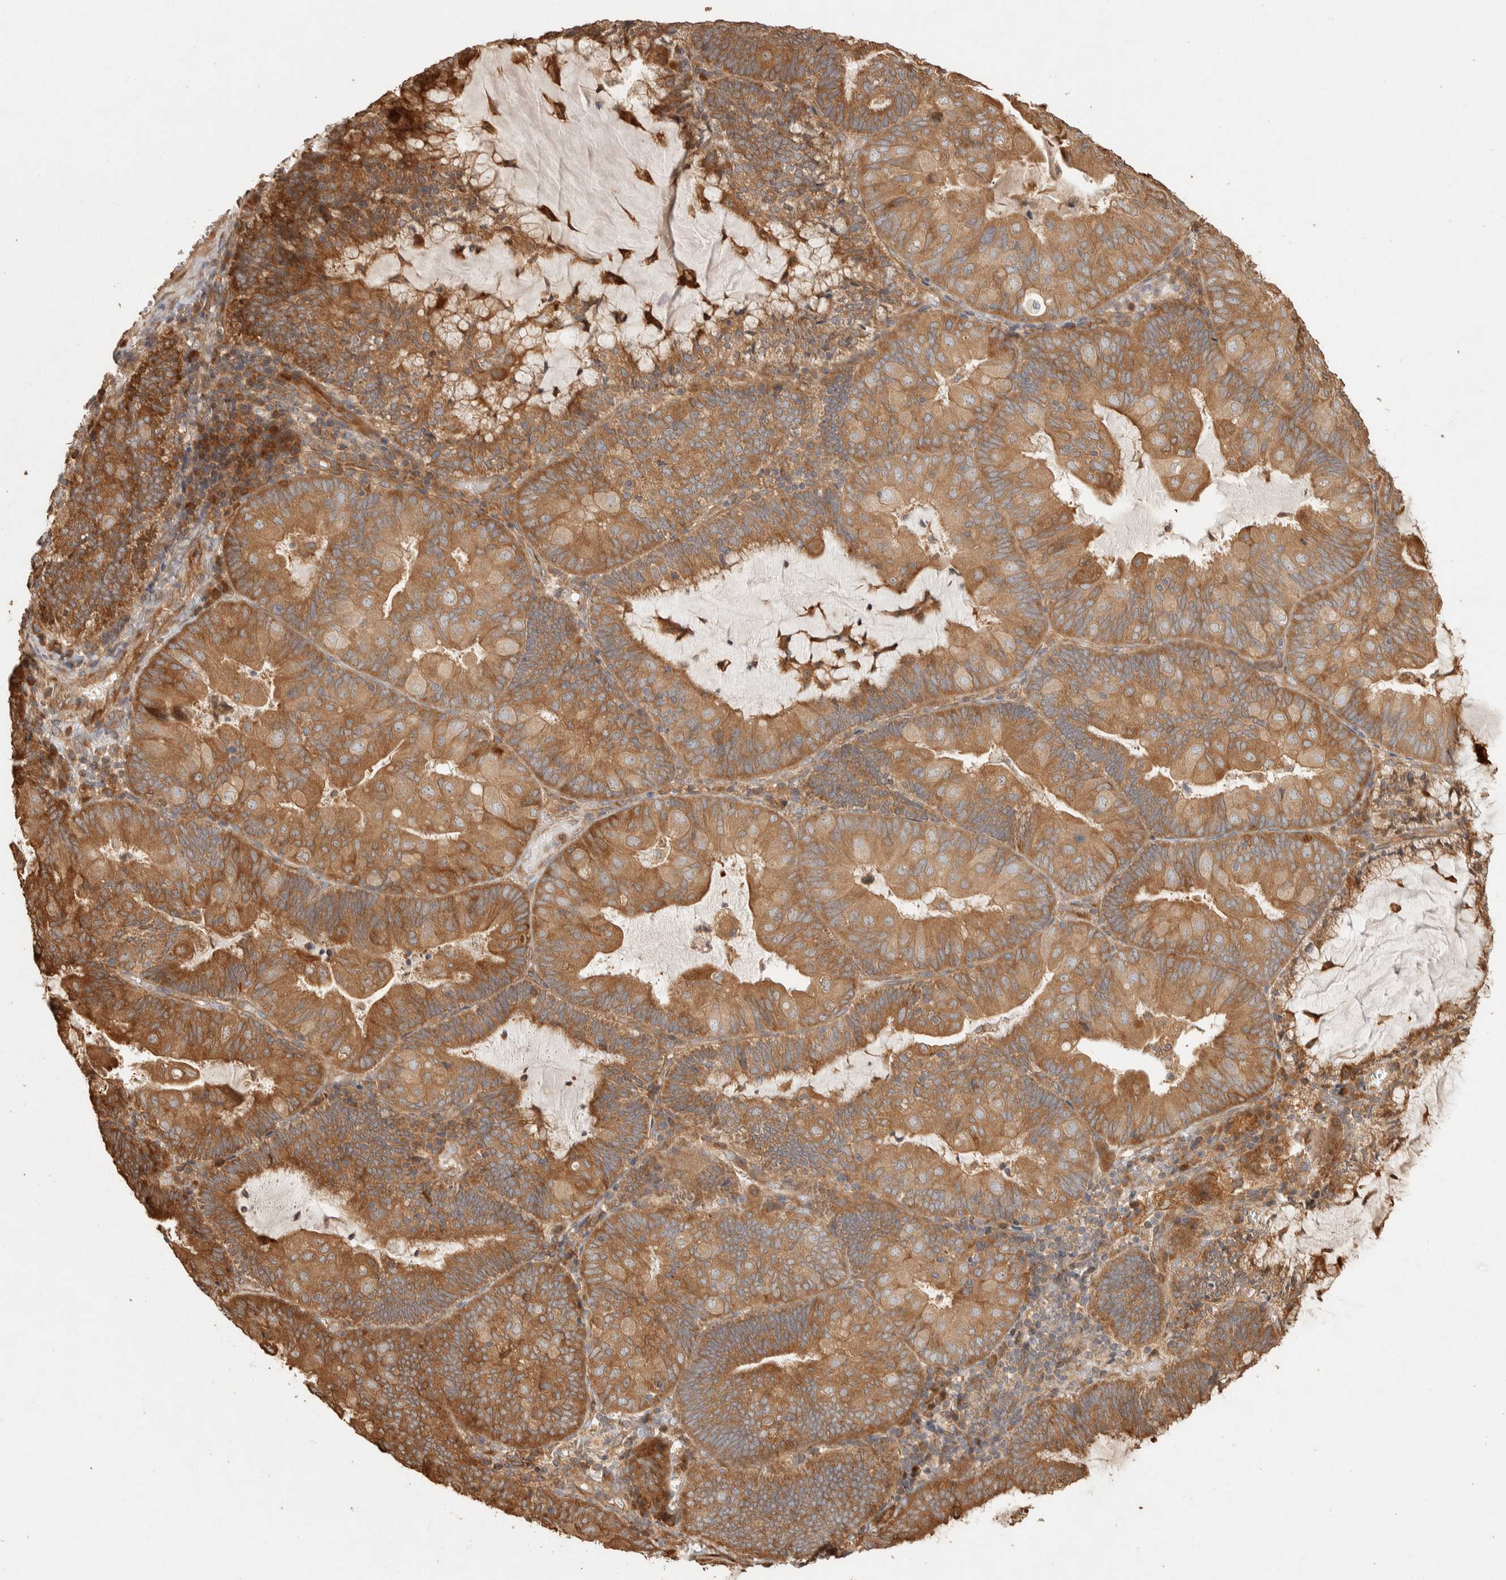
{"staining": {"intensity": "moderate", "quantity": ">75%", "location": "cytoplasmic/membranous"}, "tissue": "endometrial cancer", "cell_type": "Tumor cells", "image_type": "cancer", "snomed": [{"axis": "morphology", "description": "Adenocarcinoma, NOS"}, {"axis": "topography", "description": "Endometrium"}], "caption": "Human endometrial cancer (adenocarcinoma) stained with a brown dye displays moderate cytoplasmic/membranous positive expression in approximately >75% of tumor cells.", "gene": "EXOC7", "patient": {"sex": "female", "age": 81}}